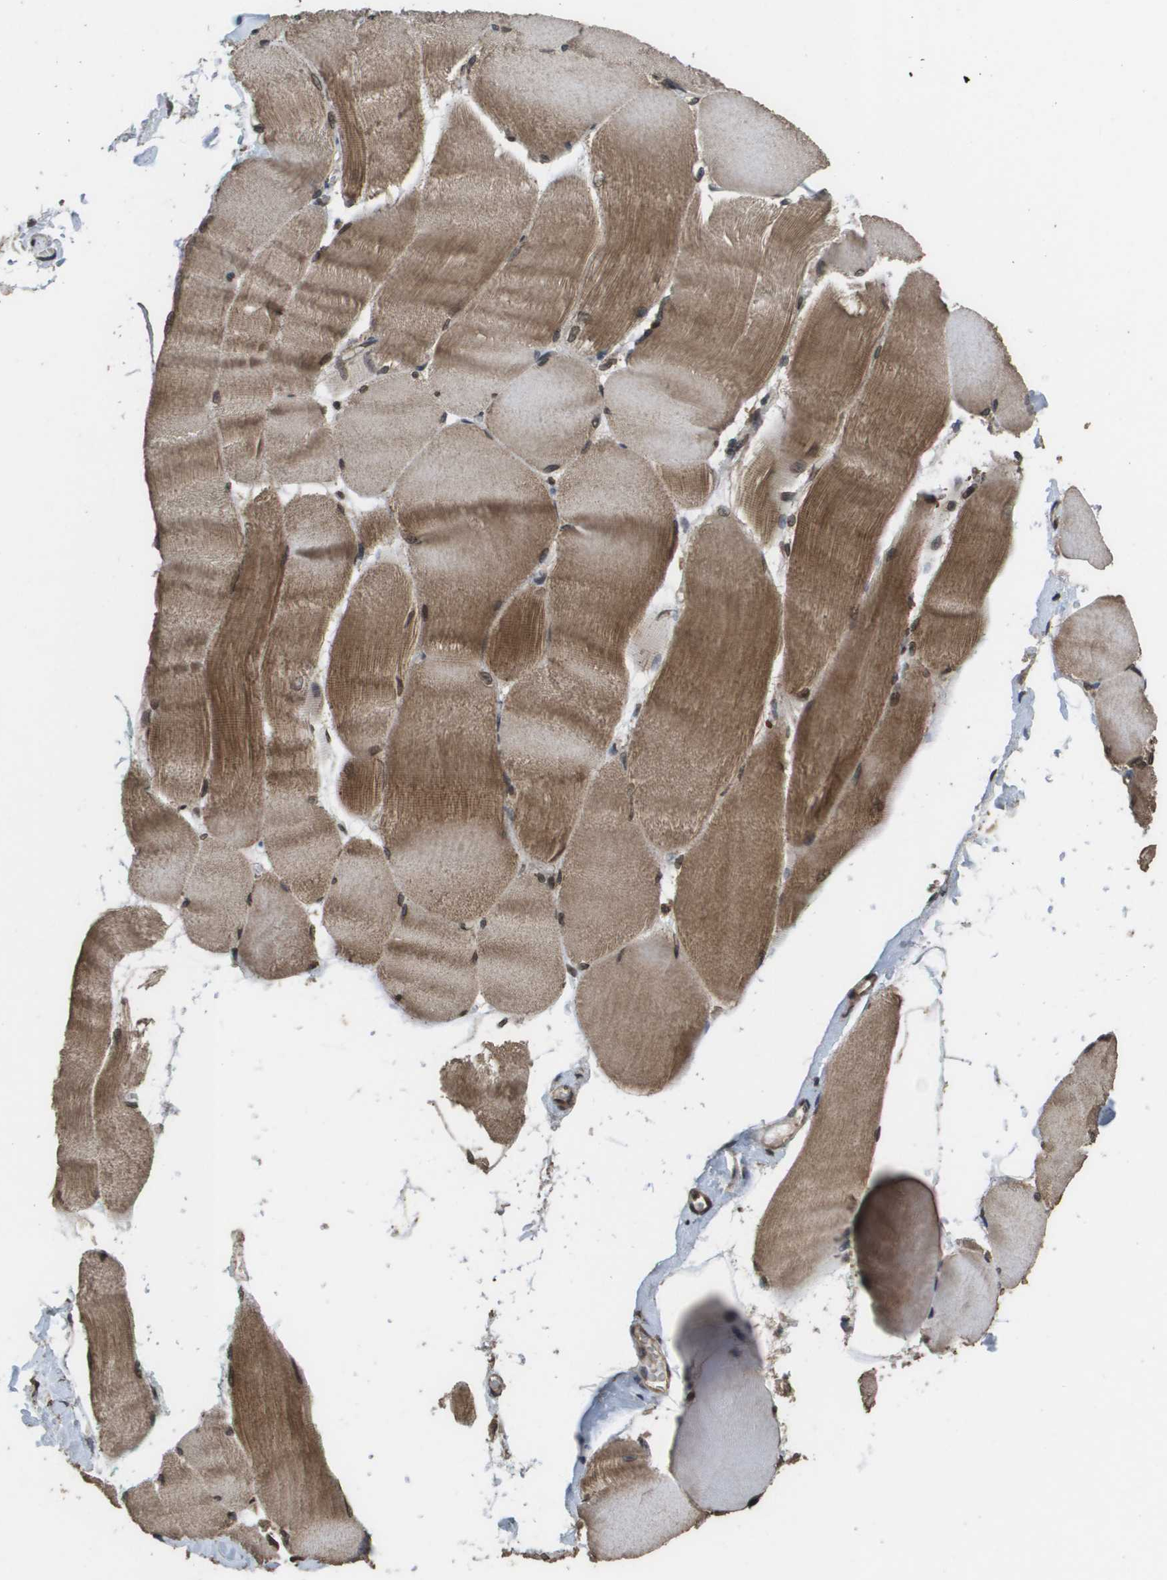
{"staining": {"intensity": "strong", "quantity": ">75%", "location": "cytoplasmic/membranous,nuclear"}, "tissue": "skeletal muscle", "cell_type": "Myocytes", "image_type": "normal", "snomed": [{"axis": "morphology", "description": "Normal tissue, NOS"}, {"axis": "morphology", "description": "Squamous cell carcinoma, NOS"}, {"axis": "topography", "description": "Skeletal muscle"}], "caption": "Protein expression analysis of unremarkable skeletal muscle displays strong cytoplasmic/membranous,nuclear positivity in approximately >75% of myocytes. The staining is performed using DAB brown chromogen to label protein expression. The nuclei are counter-stained blue using hematoxylin.", "gene": "AXIN2", "patient": {"sex": "male", "age": 51}}